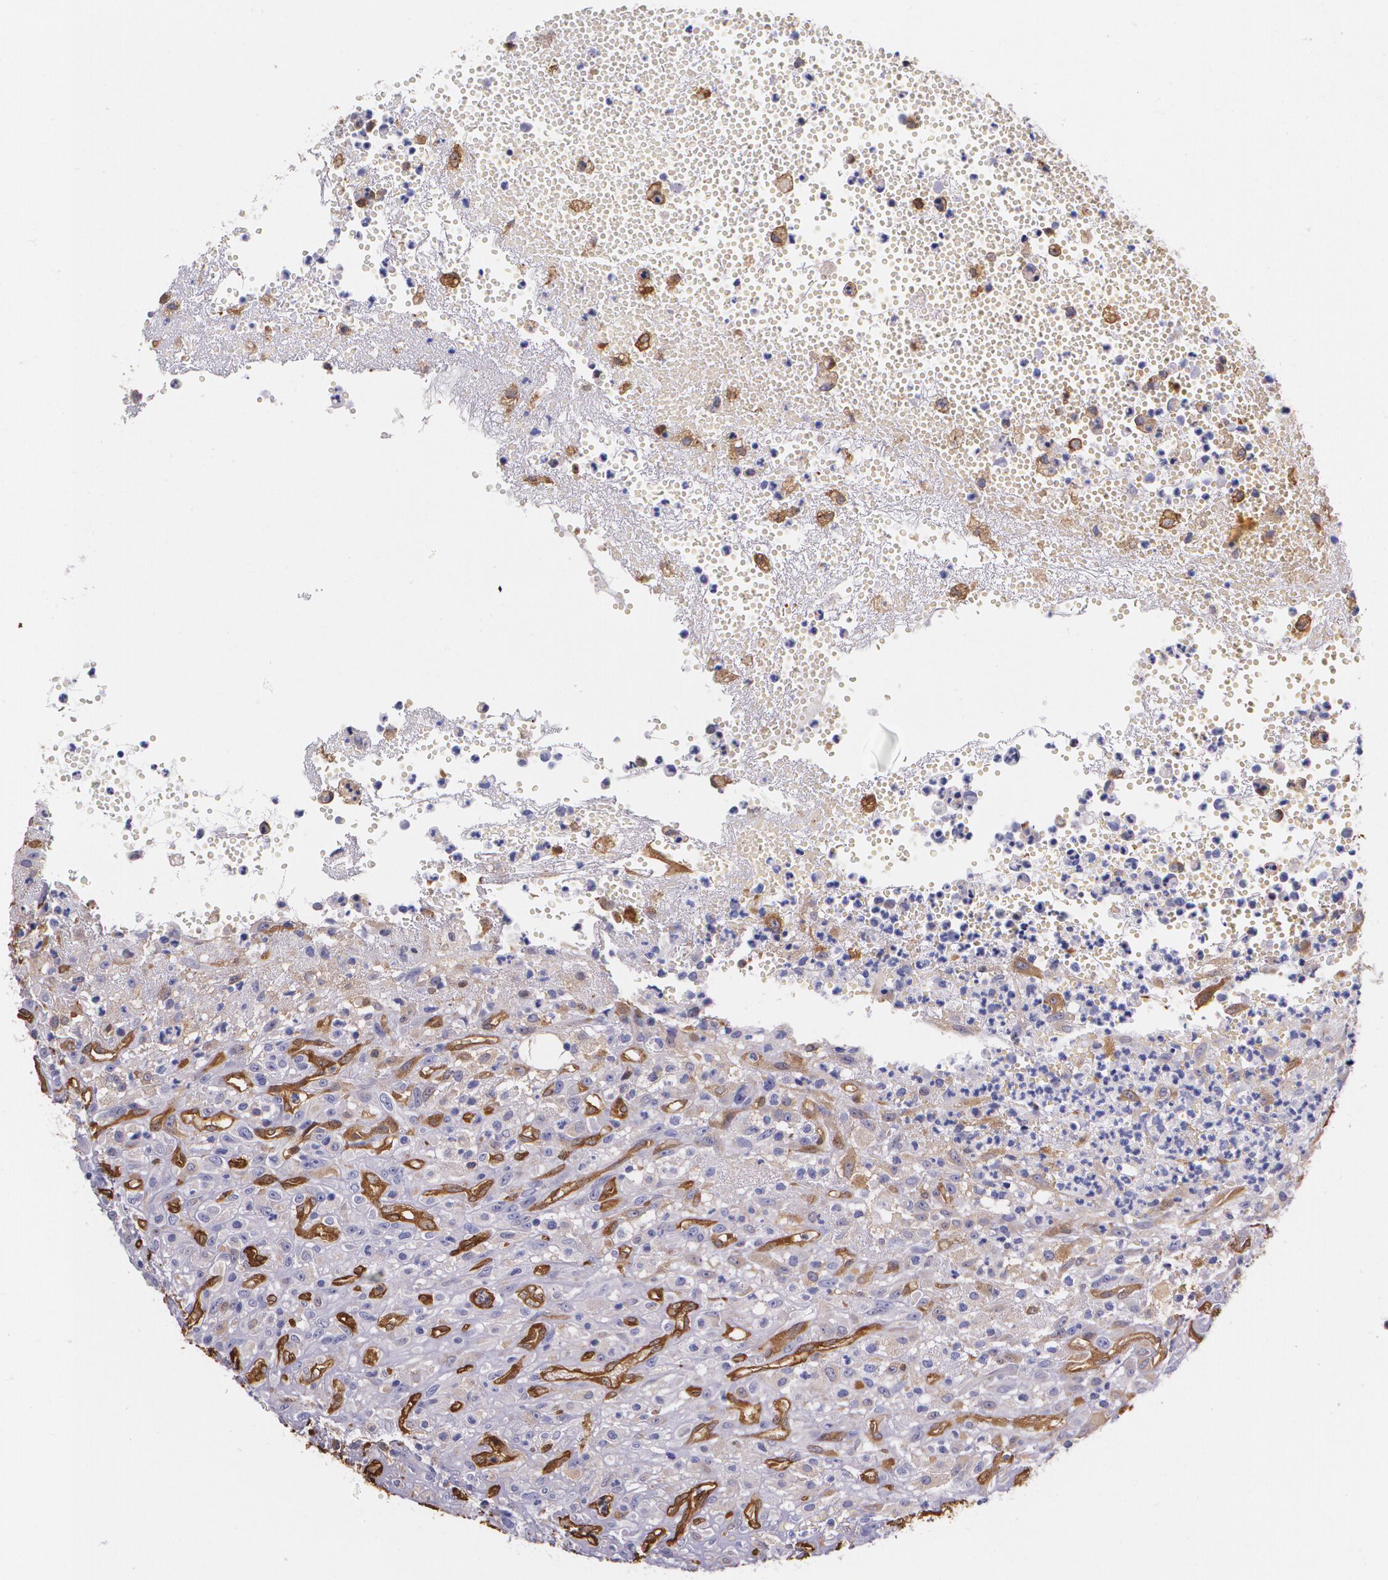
{"staining": {"intensity": "negative", "quantity": "none", "location": "none"}, "tissue": "glioma", "cell_type": "Tumor cells", "image_type": "cancer", "snomed": [{"axis": "morphology", "description": "Glioma, malignant, High grade"}, {"axis": "topography", "description": "Brain"}], "caption": "IHC of glioma shows no positivity in tumor cells.", "gene": "MMP2", "patient": {"sex": "male", "age": 66}}